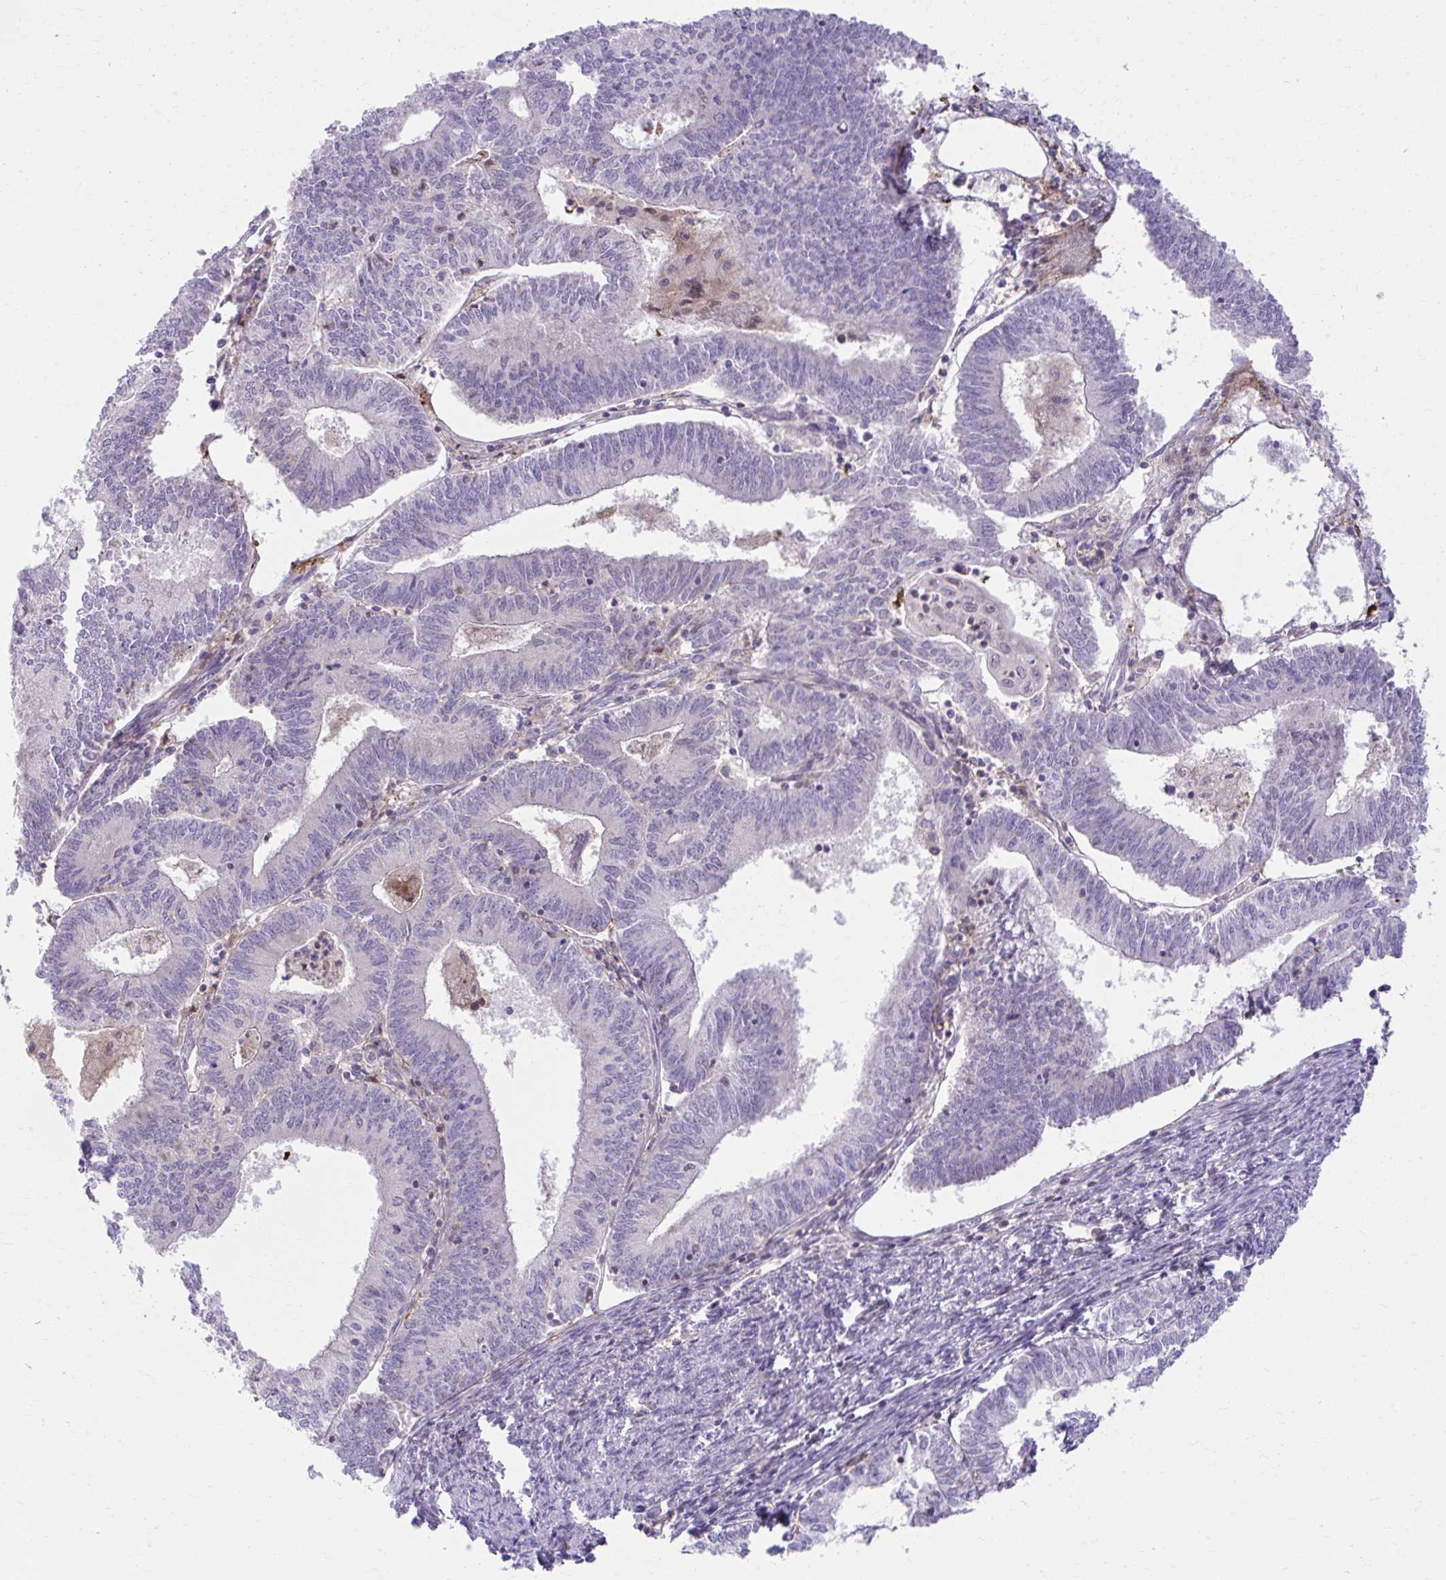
{"staining": {"intensity": "negative", "quantity": "none", "location": "none"}, "tissue": "endometrial cancer", "cell_type": "Tumor cells", "image_type": "cancer", "snomed": [{"axis": "morphology", "description": "Adenocarcinoma, NOS"}, {"axis": "topography", "description": "Endometrium"}], "caption": "This image is of endometrial adenocarcinoma stained with immunohistochemistry to label a protein in brown with the nuclei are counter-stained blue. There is no staining in tumor cells. Brightfield microscopy of immunohistochemistry (IHC) stained with DAB (3,3'-diaminobenzidine) (brown) and hematoxylin (blue), captured at high magnification.", "gene": "C16orf54", "patient": {"sex": "female", "age": 61}}